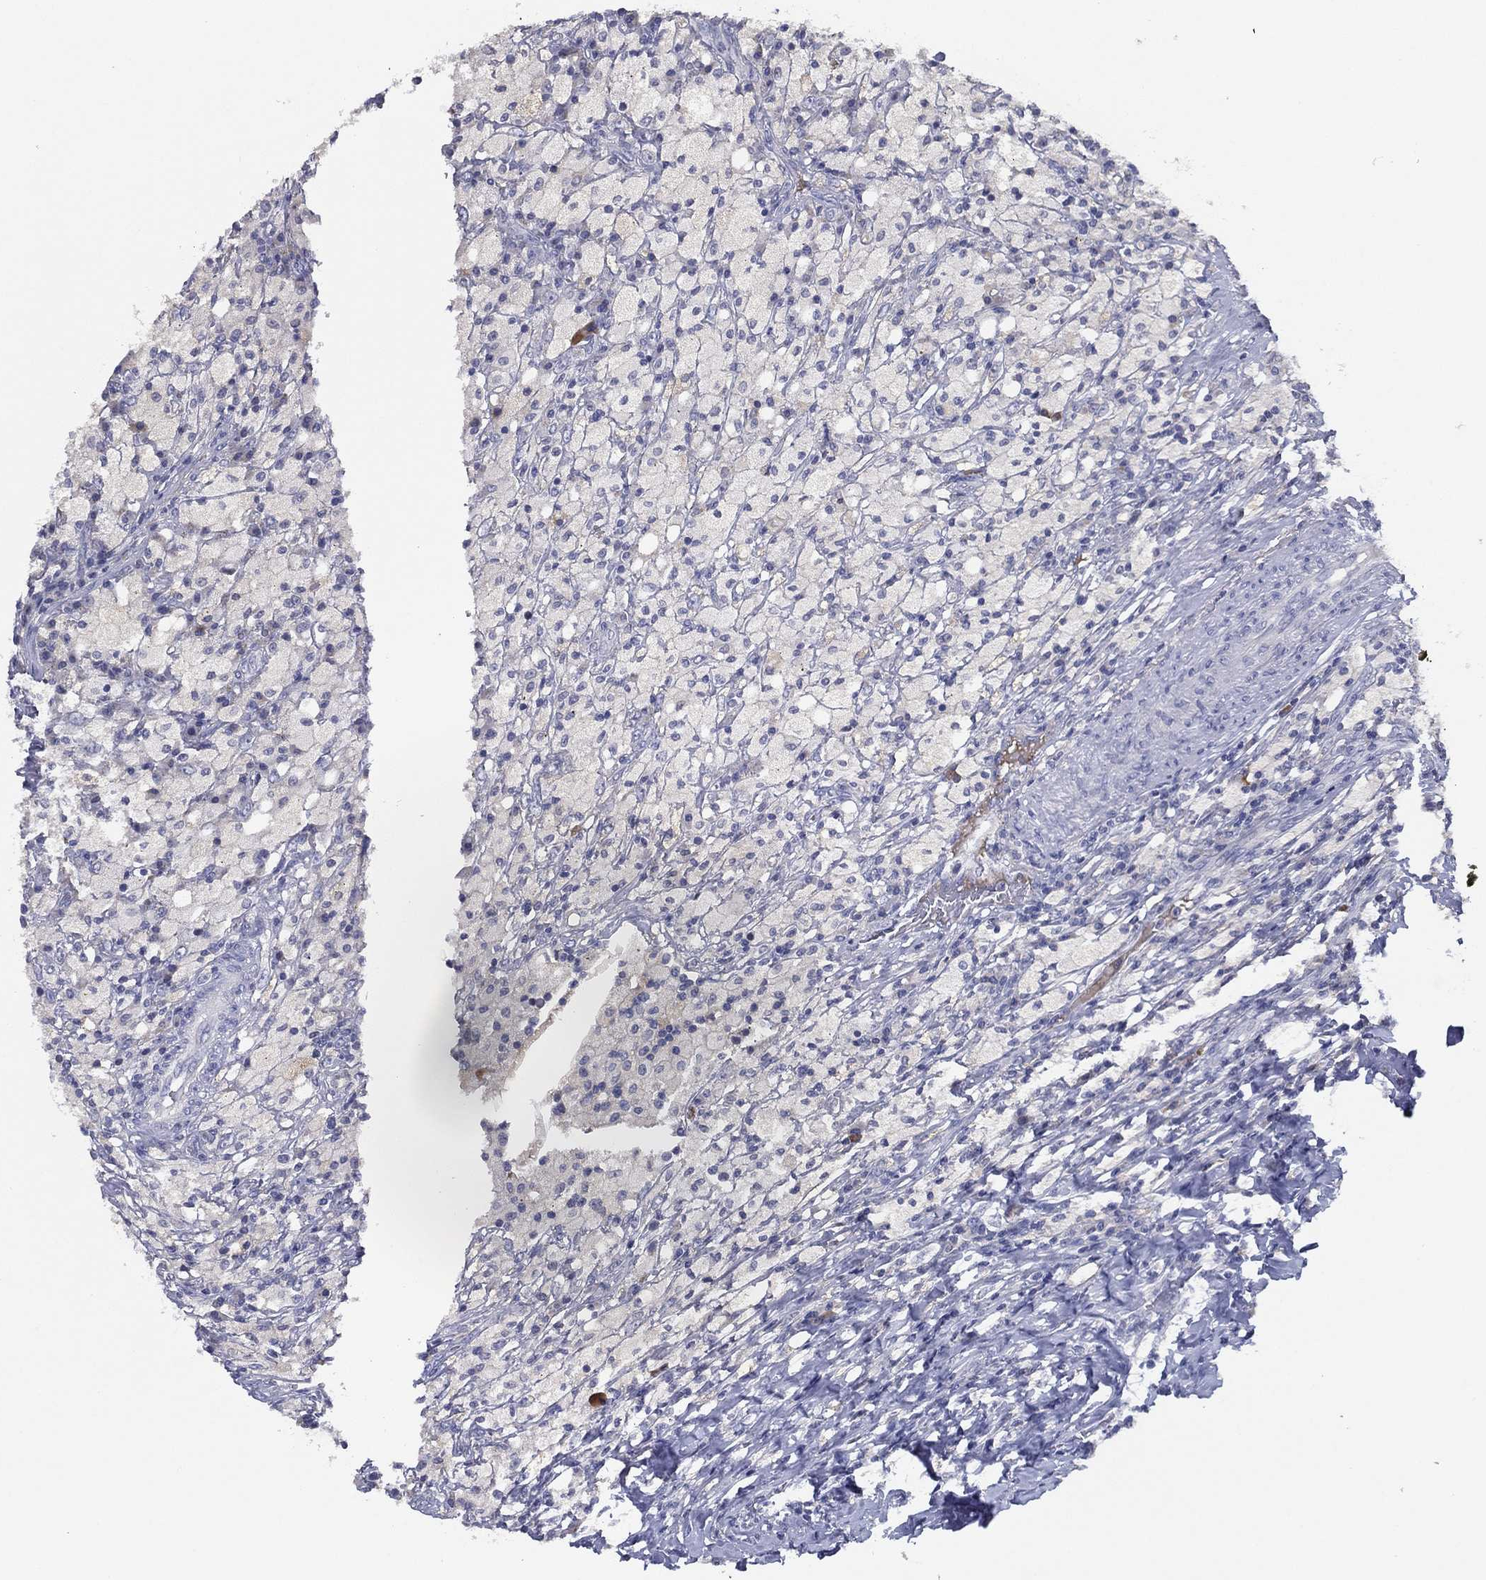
{"staining": {"intensity": "negative", "quantity": "none", "location": "none"}, "tissue": "testis cancer", "cell_type": "Tumor cells", "image_type": "cancer", "snomed": [{"axis": "morphology", "description": "Necrosis, NOS"}, {"axis": "morphology", "description": "Carcinoma, Embryonal, NOS"}, {"axis": "topography", "description": "Testis"}], "caption": "DAB immunohistochemical staining of embryonal carcinoma (testis) displays no significant expression in tumor cells.", "gene": "SLC13A4", "patient": {"sex": "male", "age": 19}}